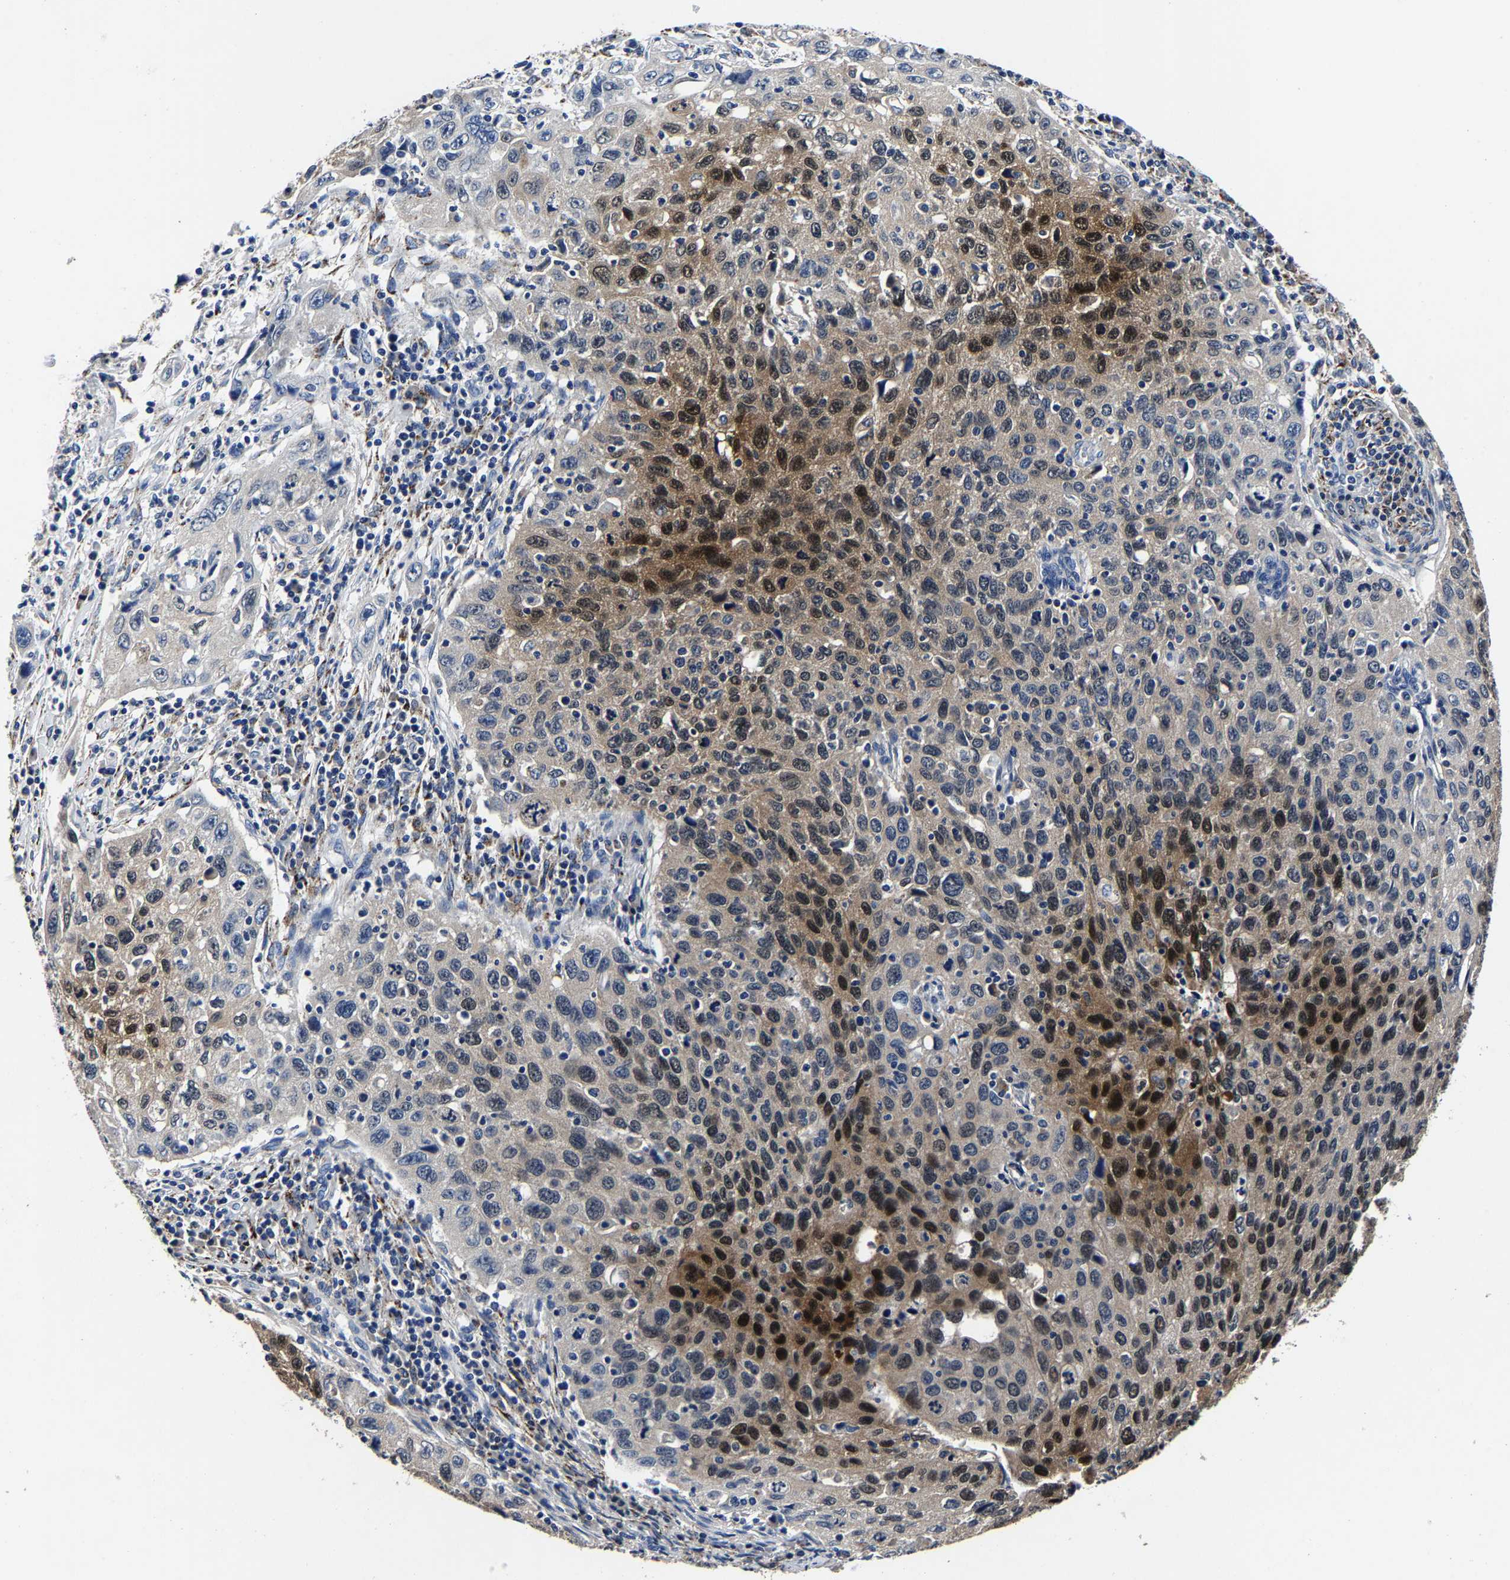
{"staining": {"intensity": "moderate", "quantity": "25%-75%", "location": "cytoplasmic/membranous,nuclear"}, "tissue": "cervical cancer", "cell_type": "Tumor cells", "image_type": "cancer", "snomed": [{"axis": "morphology", "description": "Squamous cell carcinoma, NOS"}, {"axis": "topography", "description": "Cervix"}], "caption": "Cervical cancer (squamous cell carcinoma) was stained to show a protein in brown. There is medium levels of moderate cytoplasmic/membranous and nuclear positivity in approximately 25%-75% of tumor cells.", "gene": "PSPH", "patient": {"sex": "female", "age": 53}}